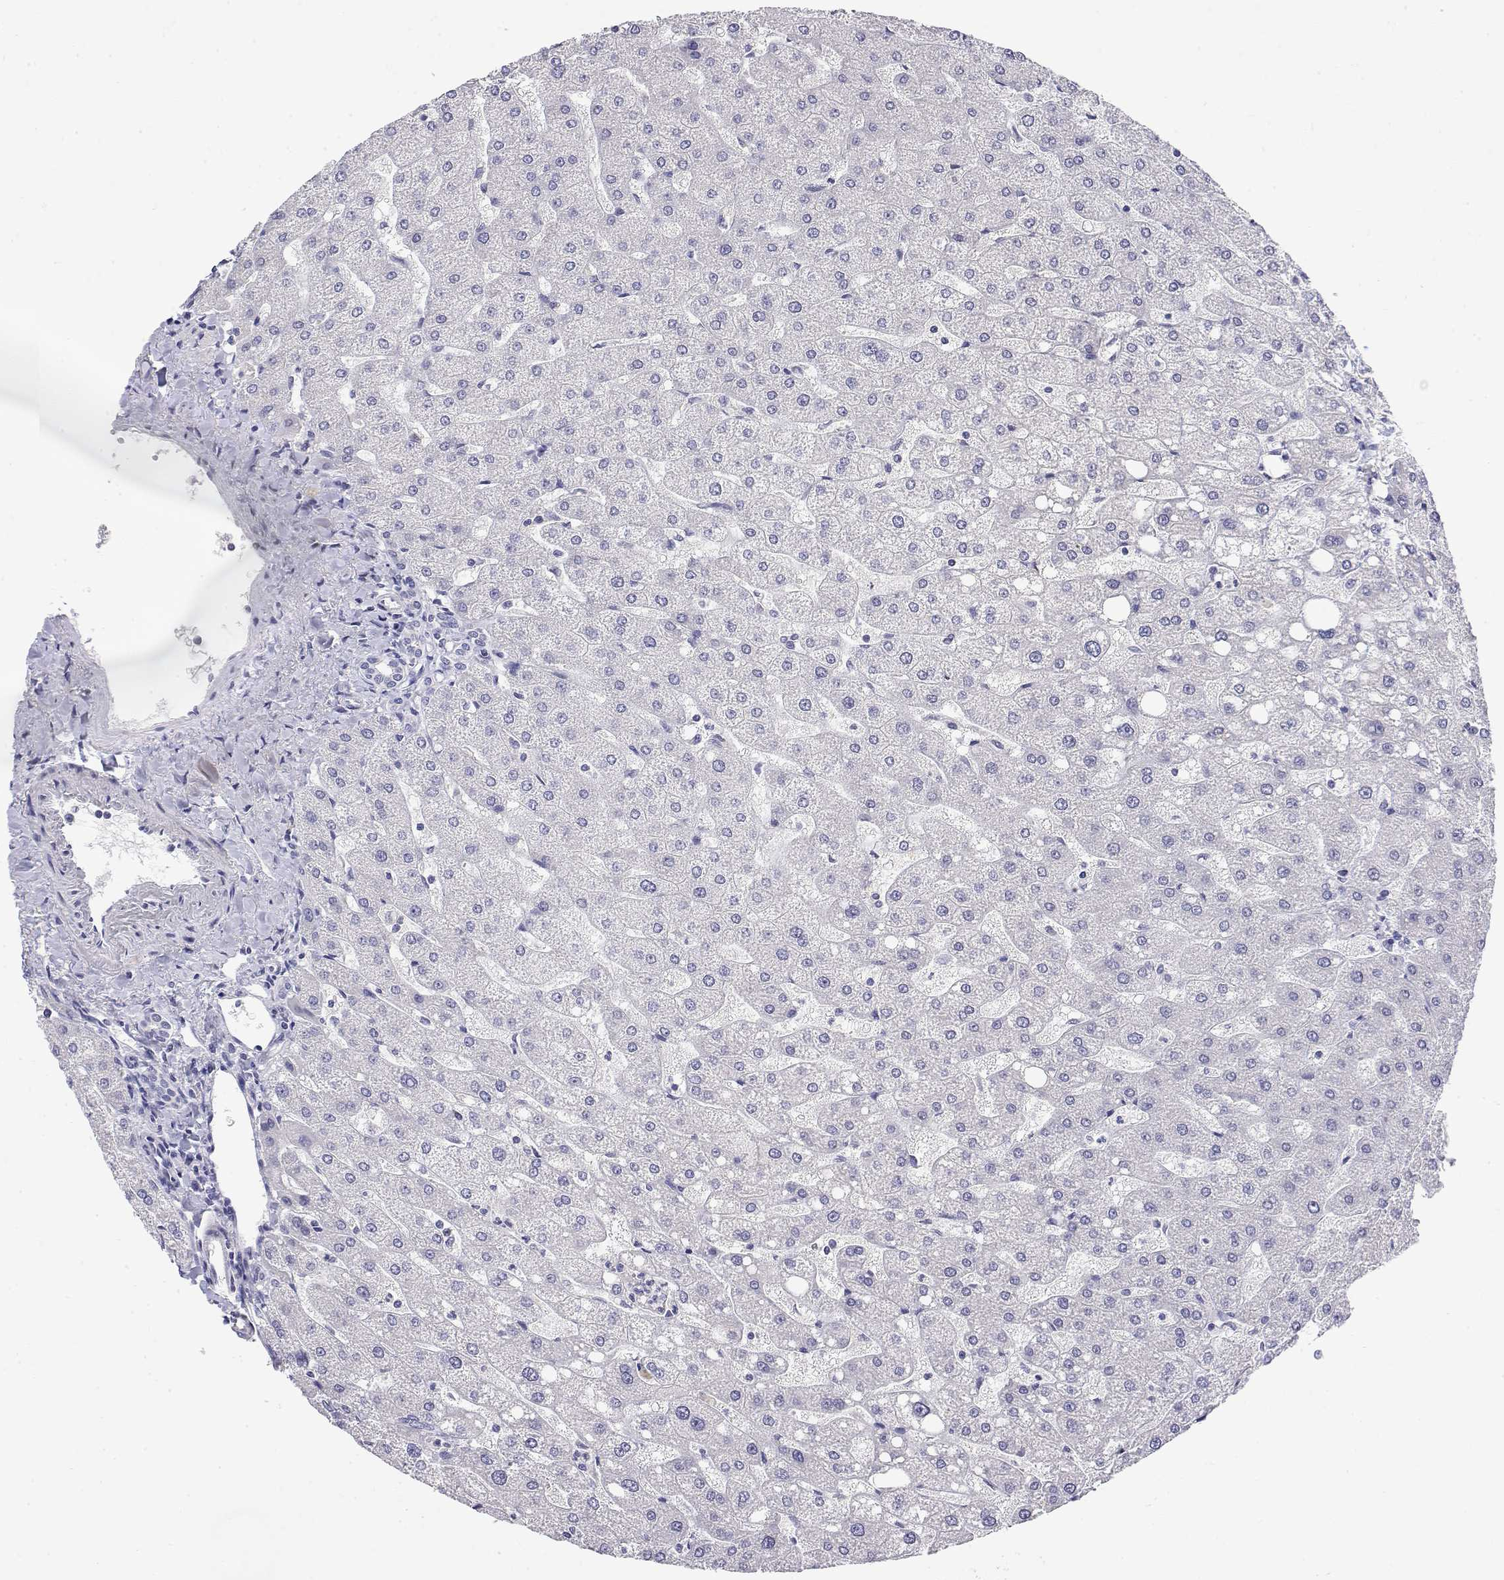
{"staining": {"intensity": "negative", "quantity": "none", "location": "none"}, "tissue": "liver", "cell_type": "Cholangiocytes", "image_type": "normal", "snomed": [{"axis": "morphology", "description": "Normal tissue, NOS"}, {"axis": "topography", "description": "Liver"}], "caption": "Immunohistochemical staining of normal human liver displays no significant positivity in cholangiocytes.", "gene": "LY6D", "patient": {"sex": "male", "age": 67}}